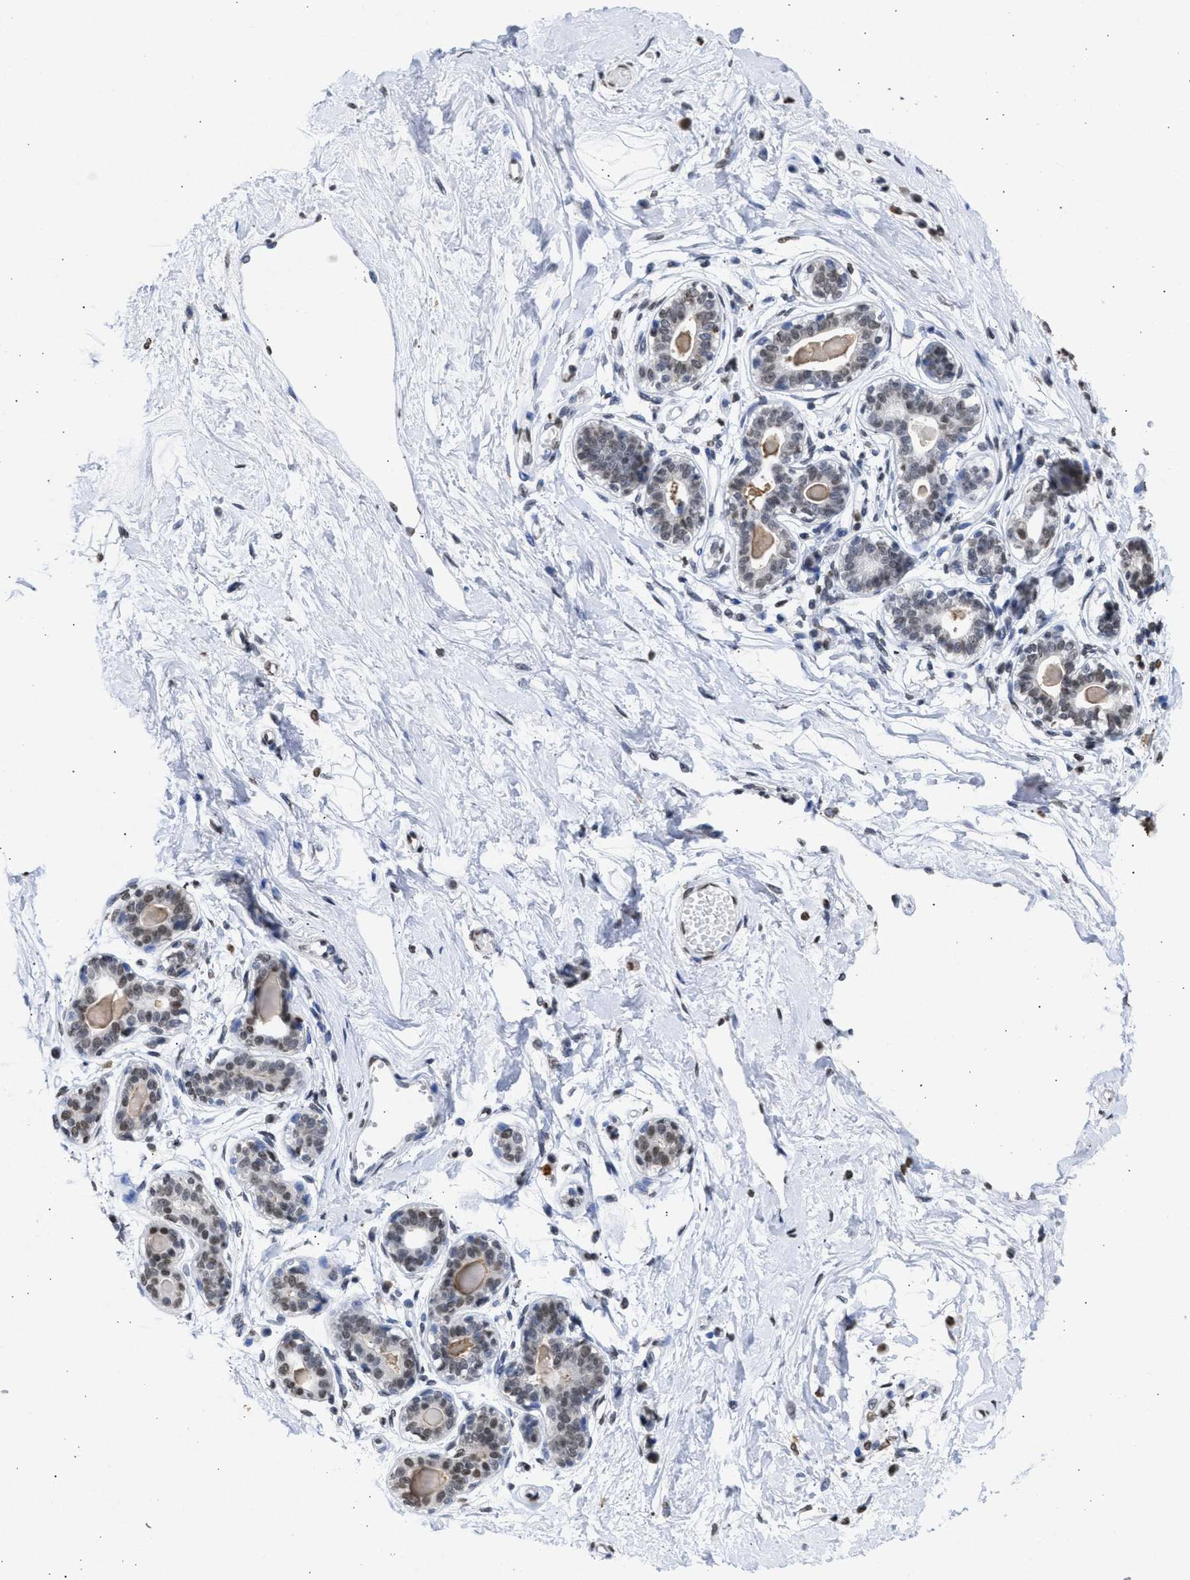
{"staining": {"intensity": "negative", "quantity": "none", "location": "none"}, "tissue": "breast", "cell_type": "Adipocytes", "image_type": "normal", "snomed": [{"axis": "morphology", "description": "Normal tissue, NOS"}, {"axis": "topography", "description": "Breast"}], "caption": "This is an IHC histopathology image of unremarkable human breast. There is no positivity in adipocytes.", "gene": "NUP35", "patient": {"sex": "female", "age": 45}}